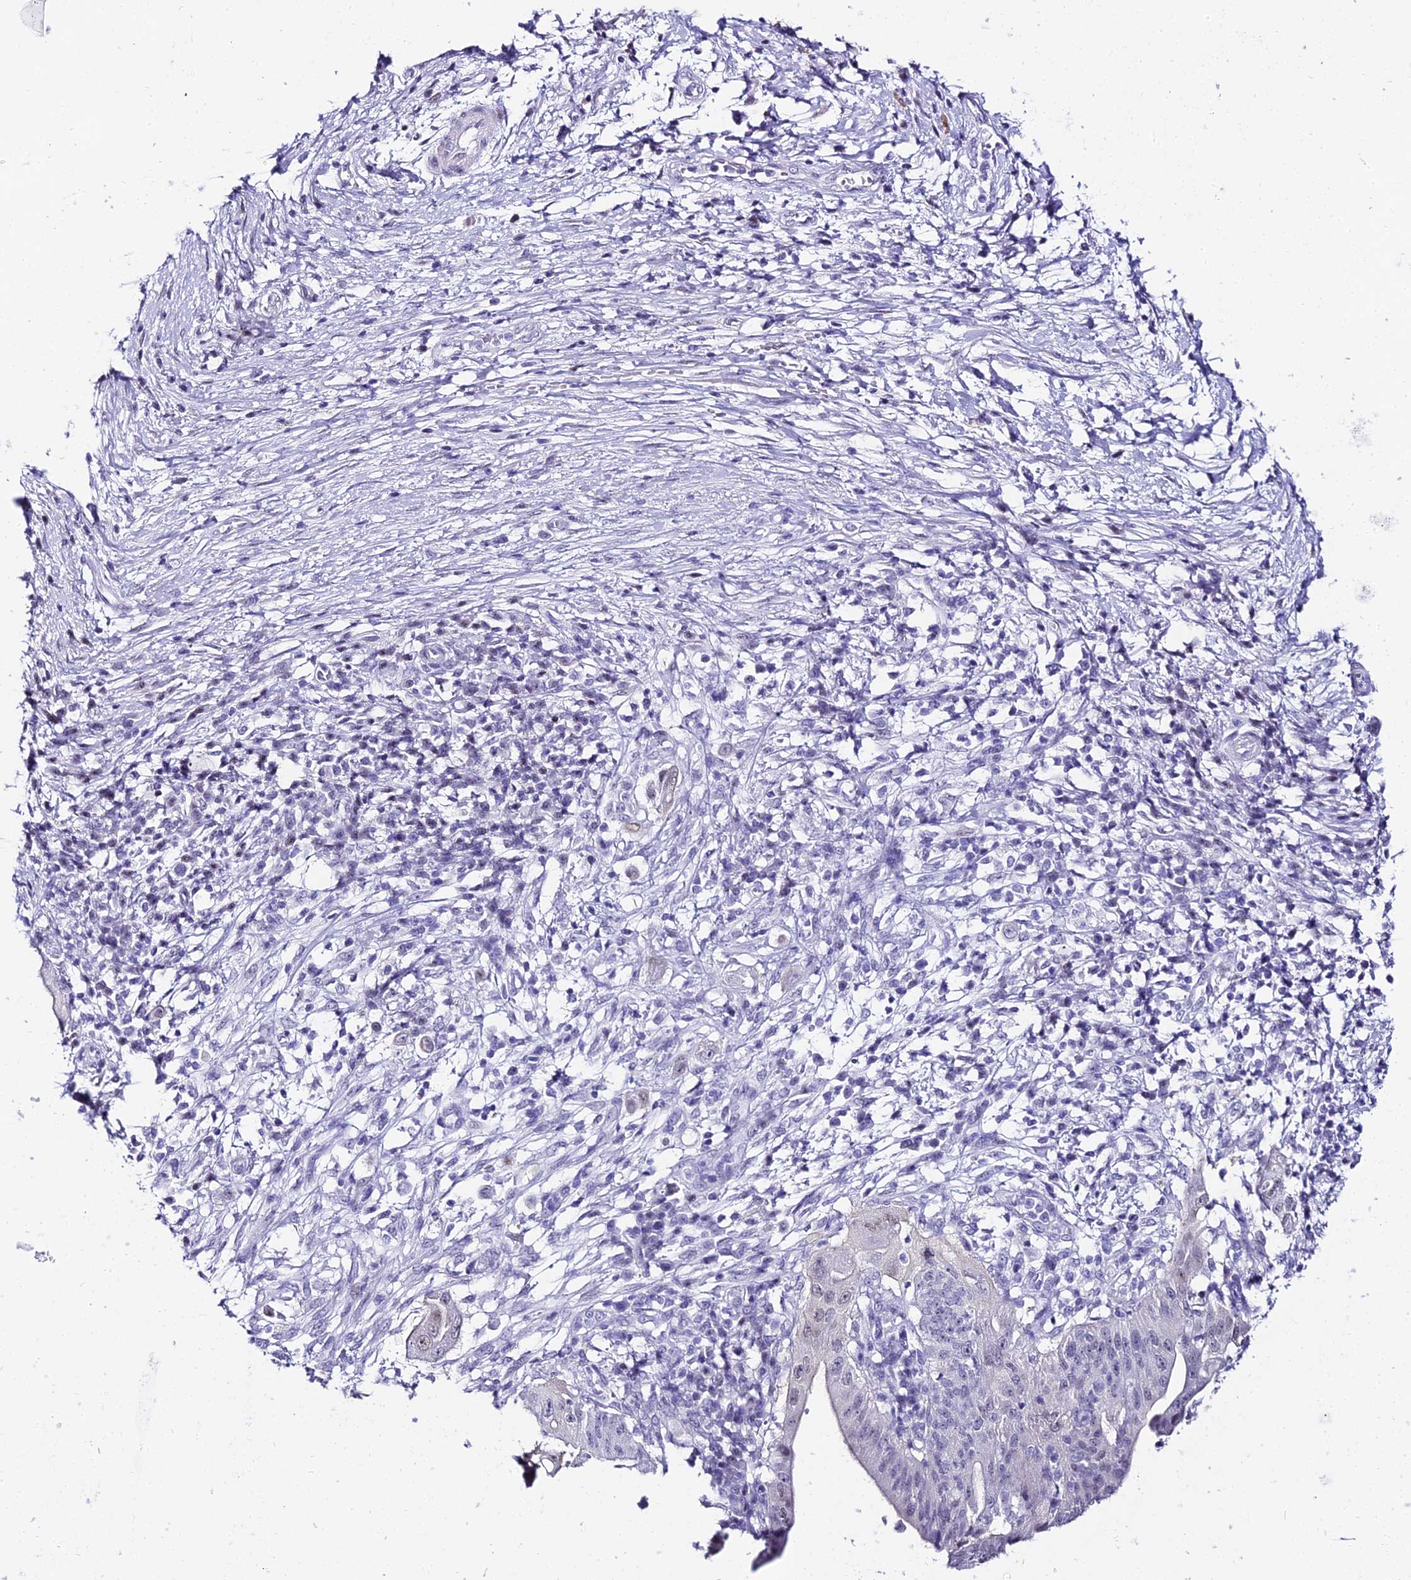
{"staining": {"intensity": "negative", "quantity": "none", "location": "none"}, "tissue": "pancreatic cancer", "cell_type": "Tumor cells", "image_type": "cancer", "snomed": [{"axis": "morphology", "description": "Adenocarcinoma, NOS"}, {"axis": "topography", "description": "Pancreas"}], "caption": "This is an immunohistochemistry (IHC) image of pancreatic adenocarcinoma. There is no expression in tumor cells.", "gene": "ABHD14A-ACY1", "patient": {"sex": "male", "age": 68}}